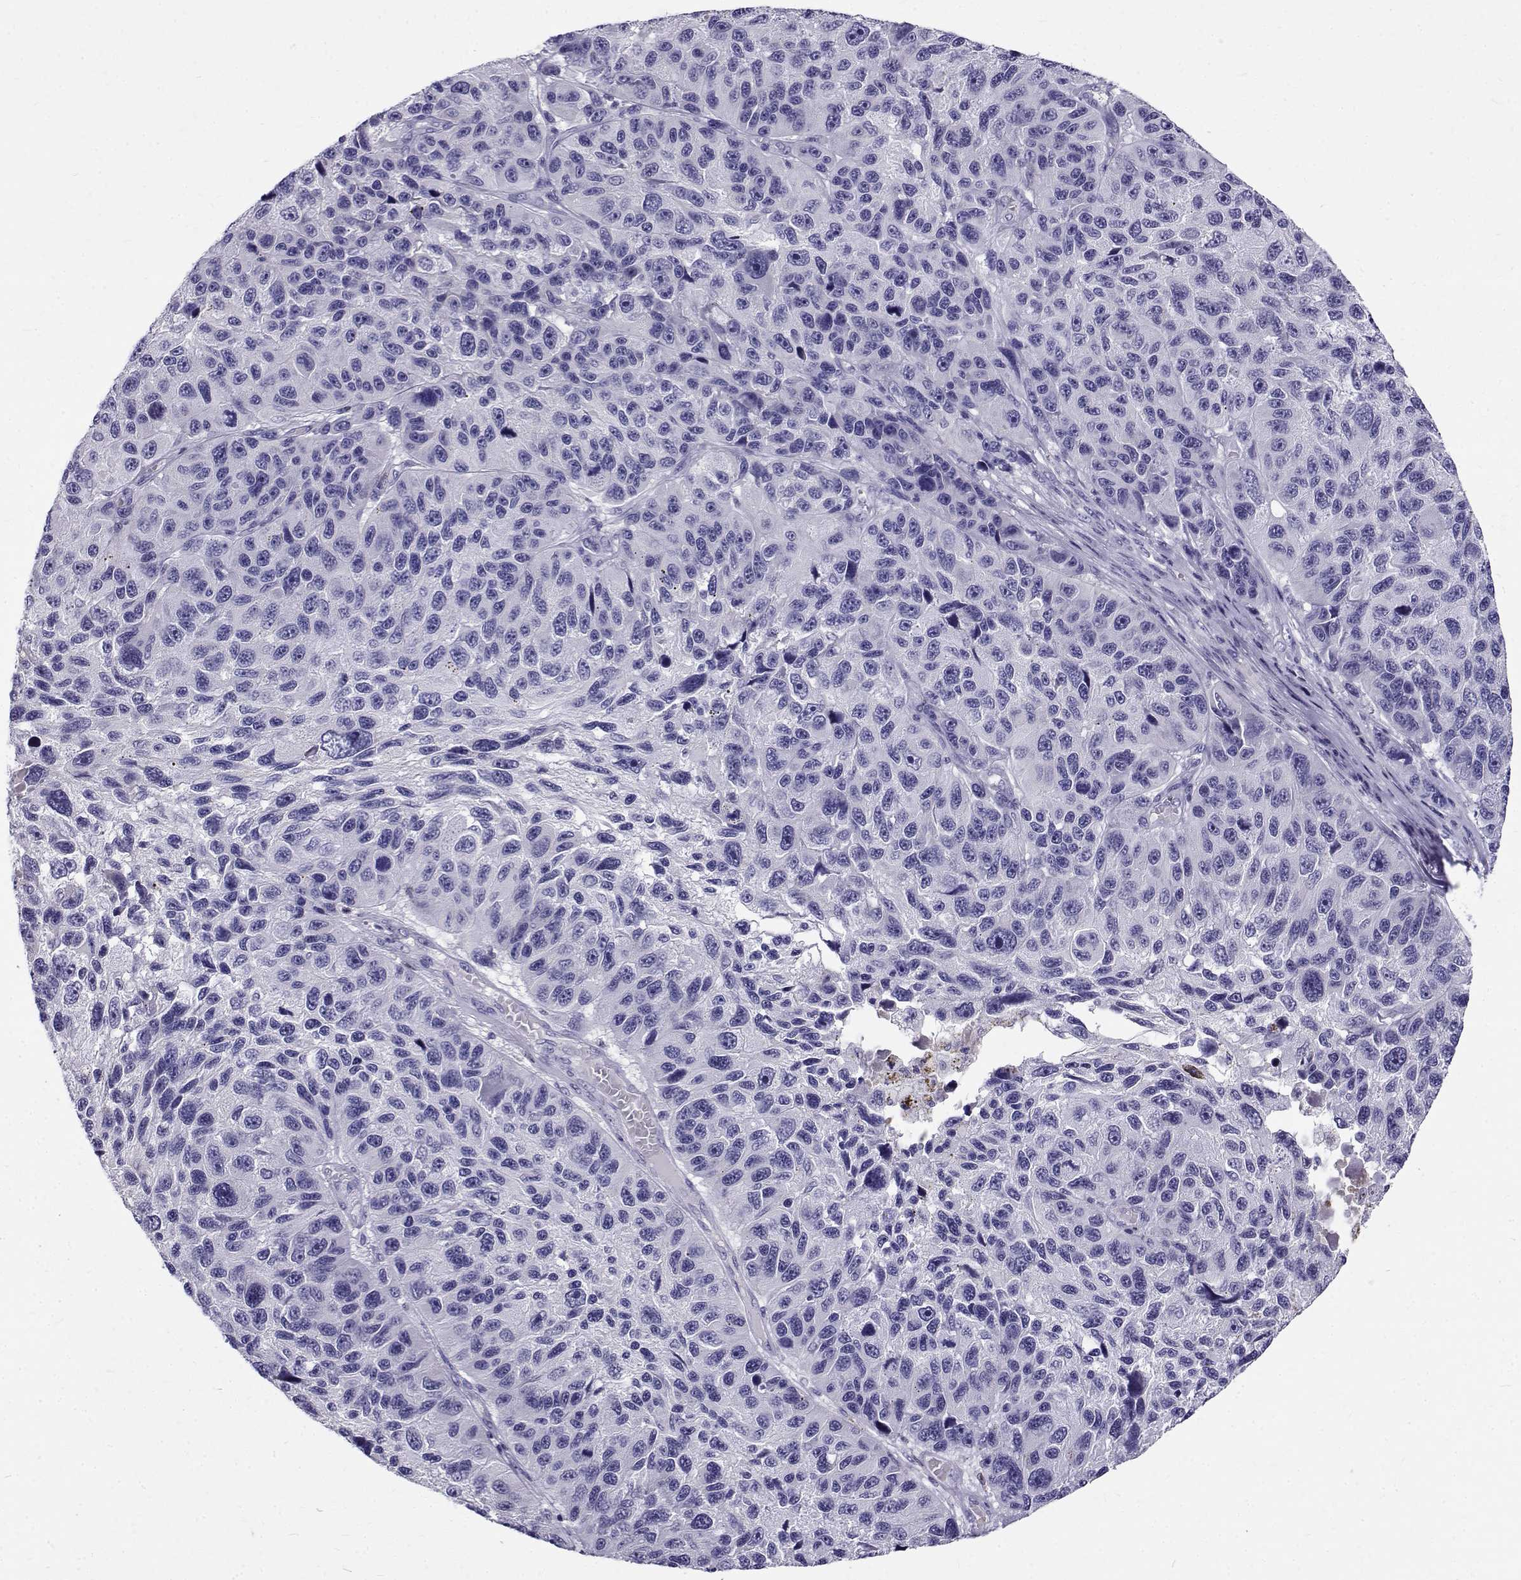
{"staining": {"intensity": "negative", "quantity": "none", "location": "none"}, "tissue": "melanoma", "cell_type": "Tumor cells", "image_type": "cancer", "snomed": [{"axis": "morphology", "description": "Malignant melanoma, NOS"}, {"axis": "topography", "description": "Skin"}], "caption": "Immunohistochemical staining of human melanoma displays no significant staining in tumor cells. (DAB (3,3'-diaminobenzidine) IHC visualized using brightfield microscopy, high magnification).", "gene": "IGSF1", "patient": {"sex": "male", "age": 53}}